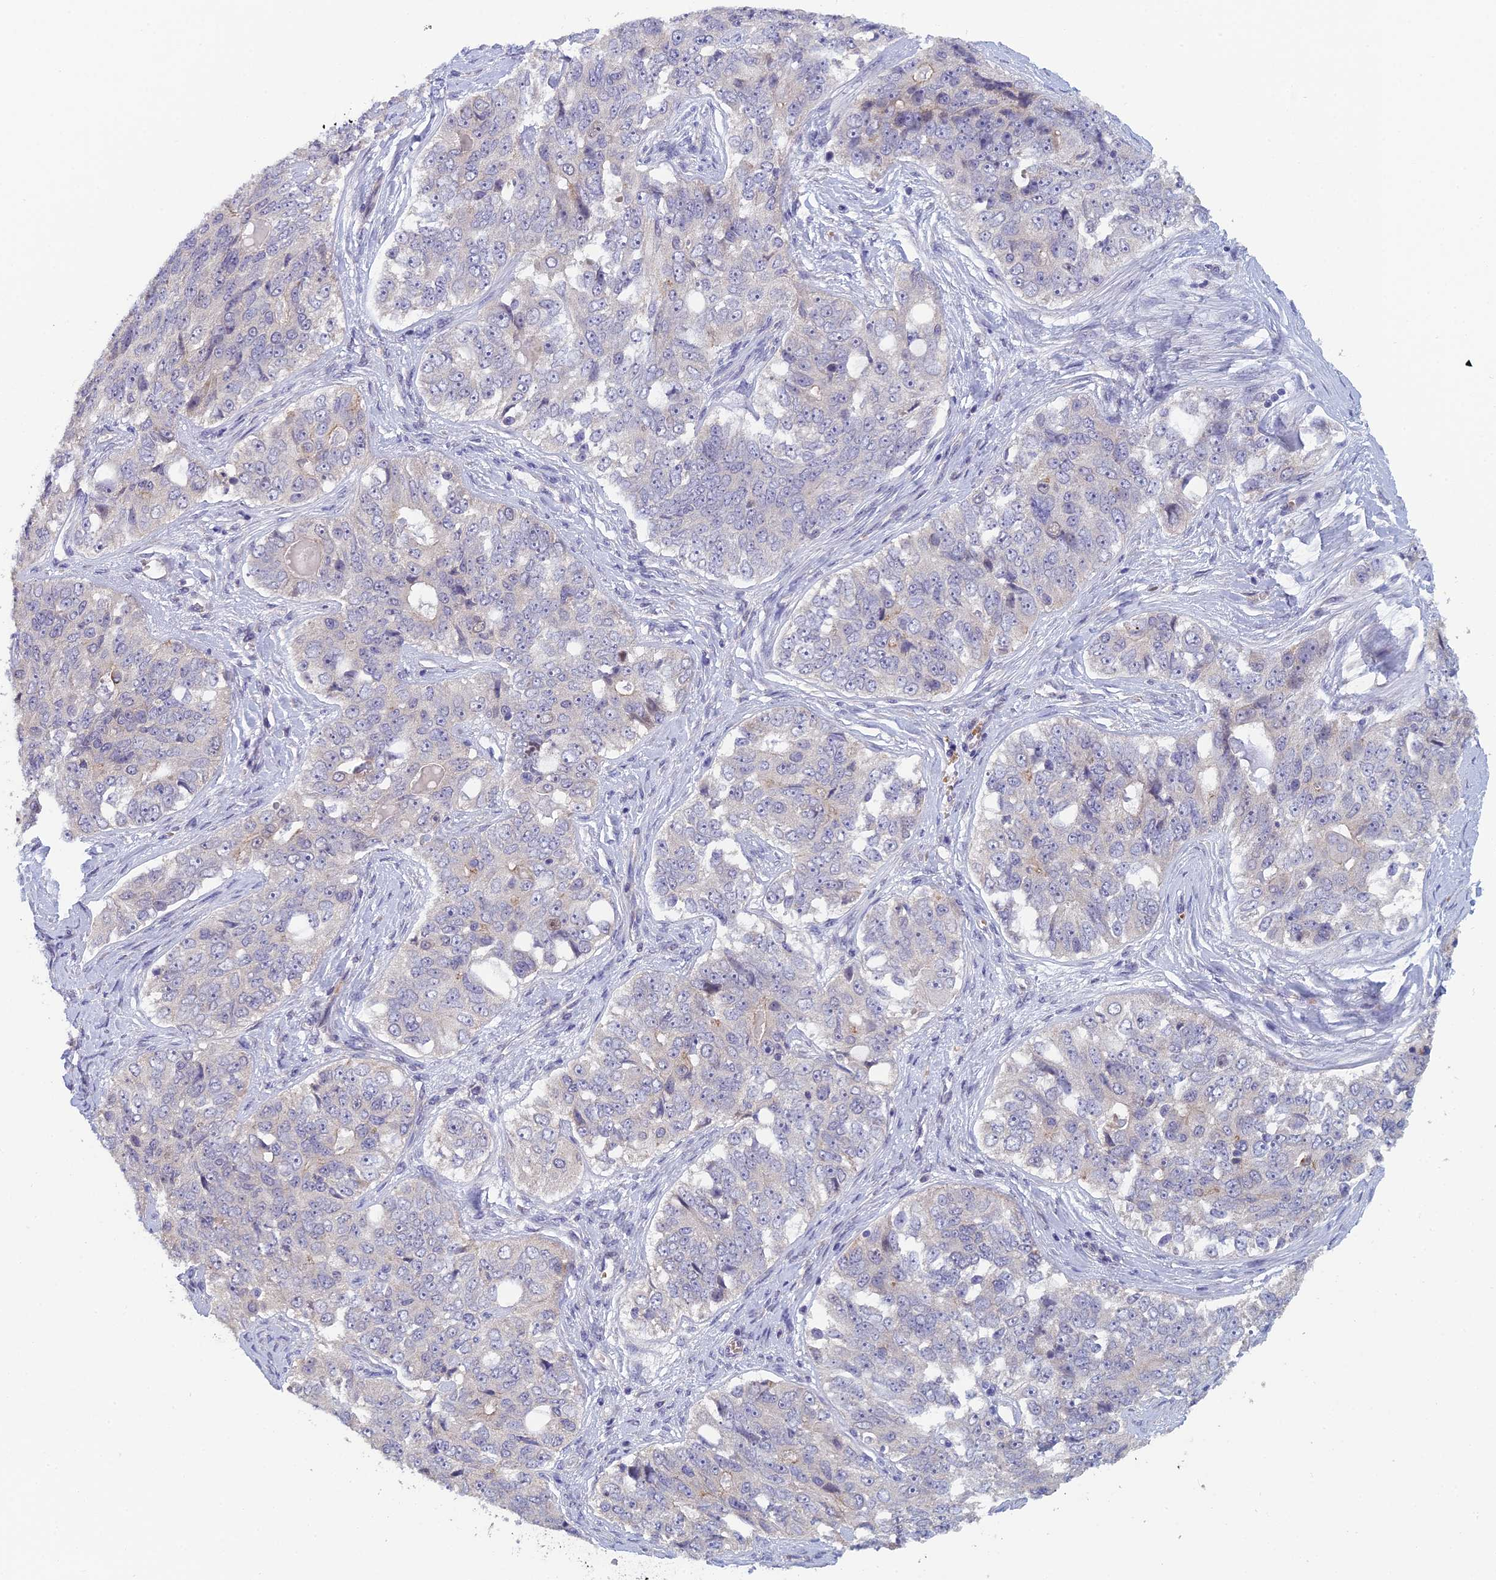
{"staining": {"intensity": "negative", "quantity": "none", "location": "none"}, "tissue": "ovarian cancer", "cell_type": "Tumor cells", "image_type": "cancer", "snomed": [{"axis": "morphology", "description": "Carcinoma, endometroid"}, {"axis": "topography", "description": "Ovary"}], "caption": "An IHC photomicrograph of endometroid carcinoma (ovarian) is shown. There is no staining in tumor cells of endometroid carcinoma (ovarian).", "gene": "GIPC1", "patient": {"sex": "female", "age": 51}}